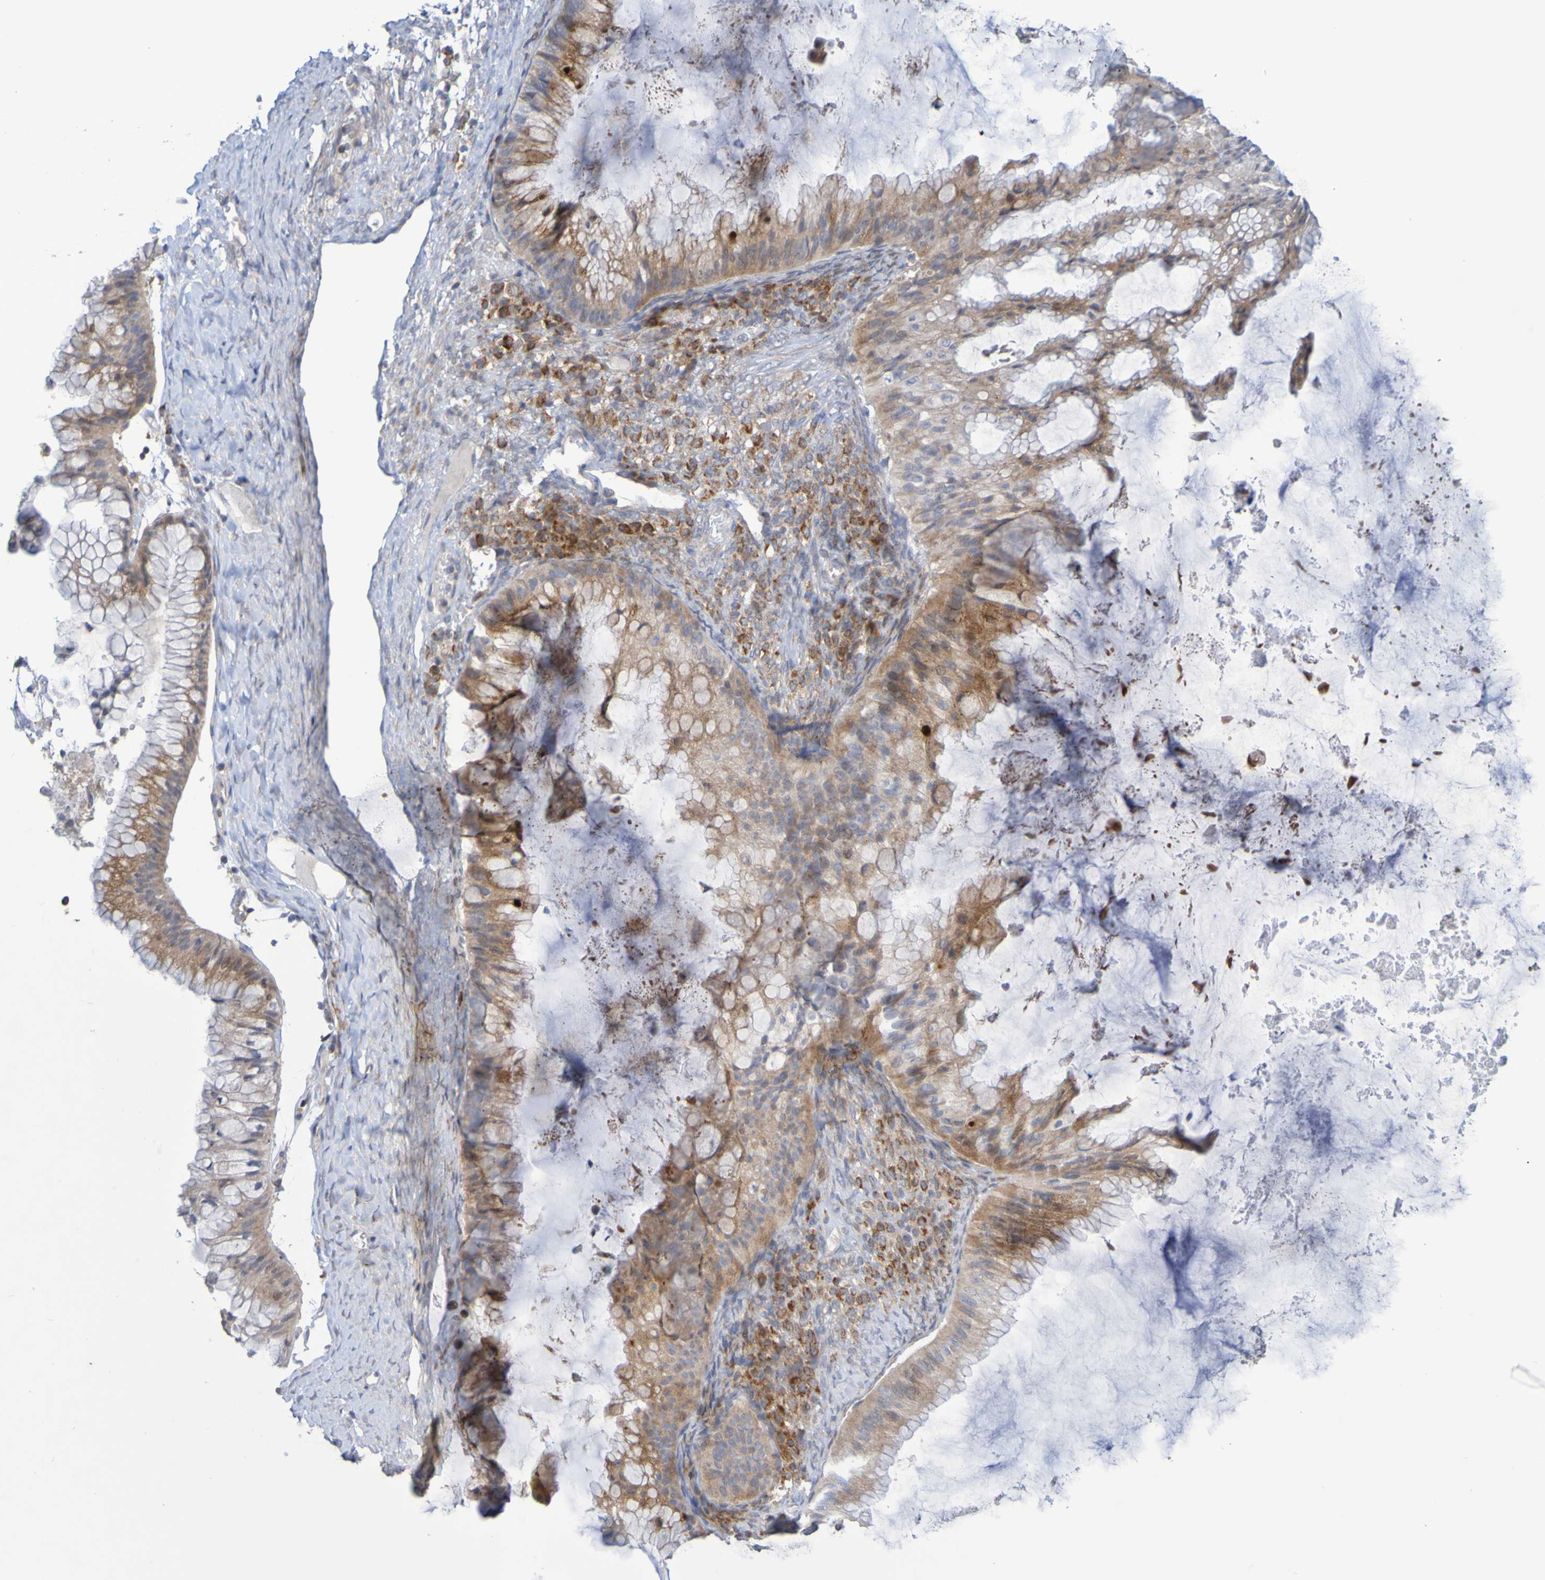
{"staining": {"intensity": "moderate", "quantity": ">75%", "location": "cytoplasmic/membranous"}, "tissue": "ovarian cancer", "cell_type": "Tumor cells", "image_type": "cancer", "snomed": [{"axis": "morphology", "description": "Cystadenocarcinoma, mucinous, NOS"}, {"axis": "topography", "description": "Ovary"}], "caption": "Mucinous cystadenocarcinoma (ovarian) stained with a brown dye shows moderate cytoplasmic/membranous positive staining in about >75% of tumor cells.", "gene": "C3orf18", "patient": {"sex": "female", "age": 61}}